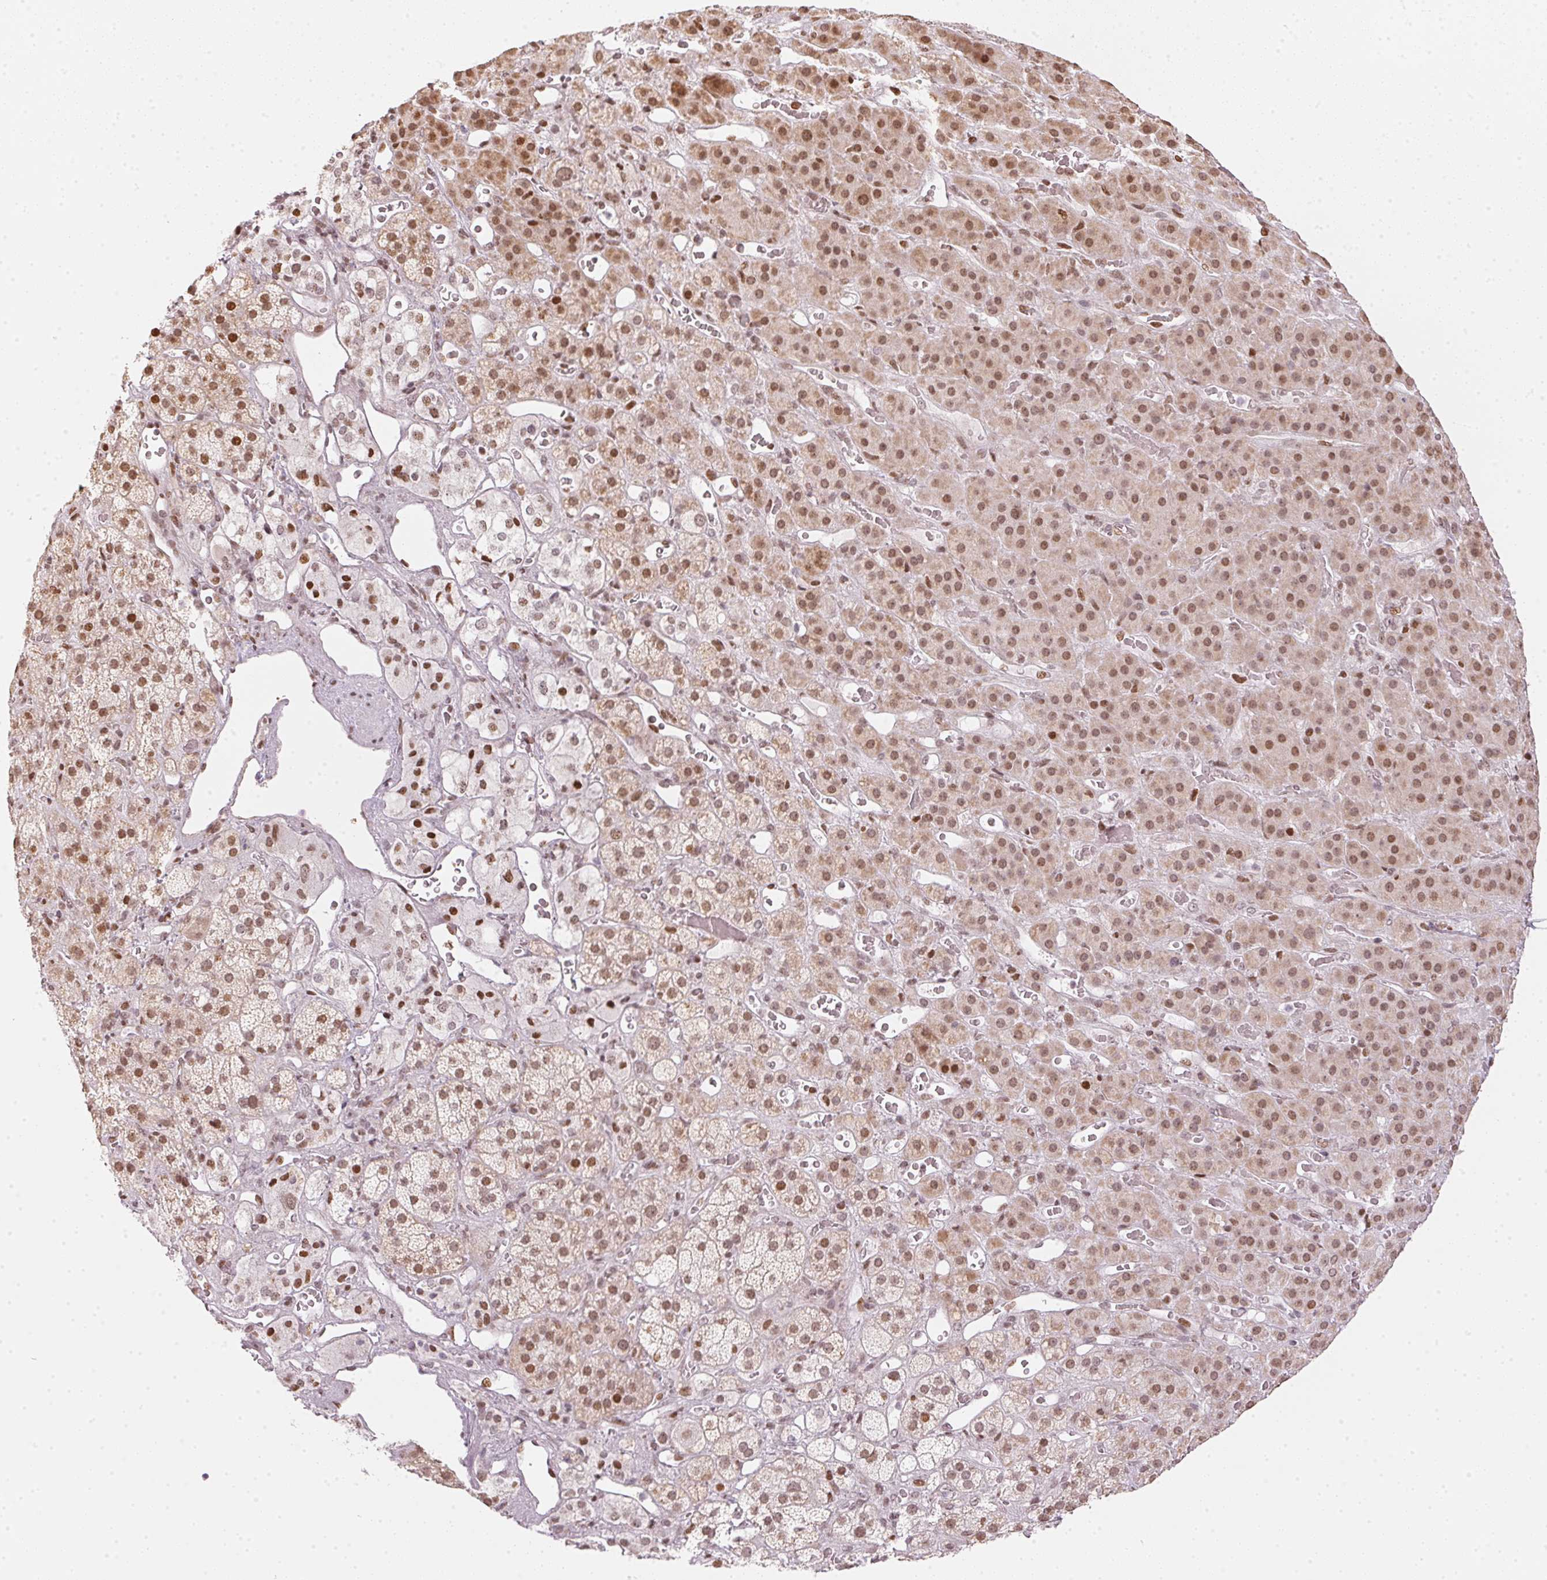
{"staining": {"intensity": "moderate", "quantity": ">75%", "location": "nuclear"}, "tissue": "adrenal gland", "cell_type": "Glandular cells", "image_type": "normal", "snomed": [{"axis": "morphology", "description": "Normal tissue, NOS"}, {"axis": "topography", "description": "Adrenal gland"}], "caption": "Adrenal gland stained with DAB IHC shows medium levels of moderate nuclear expression in about >75% of glandular cells.", "gene": "KAT6A", "patient": {"sex": "male", "age": 57}}